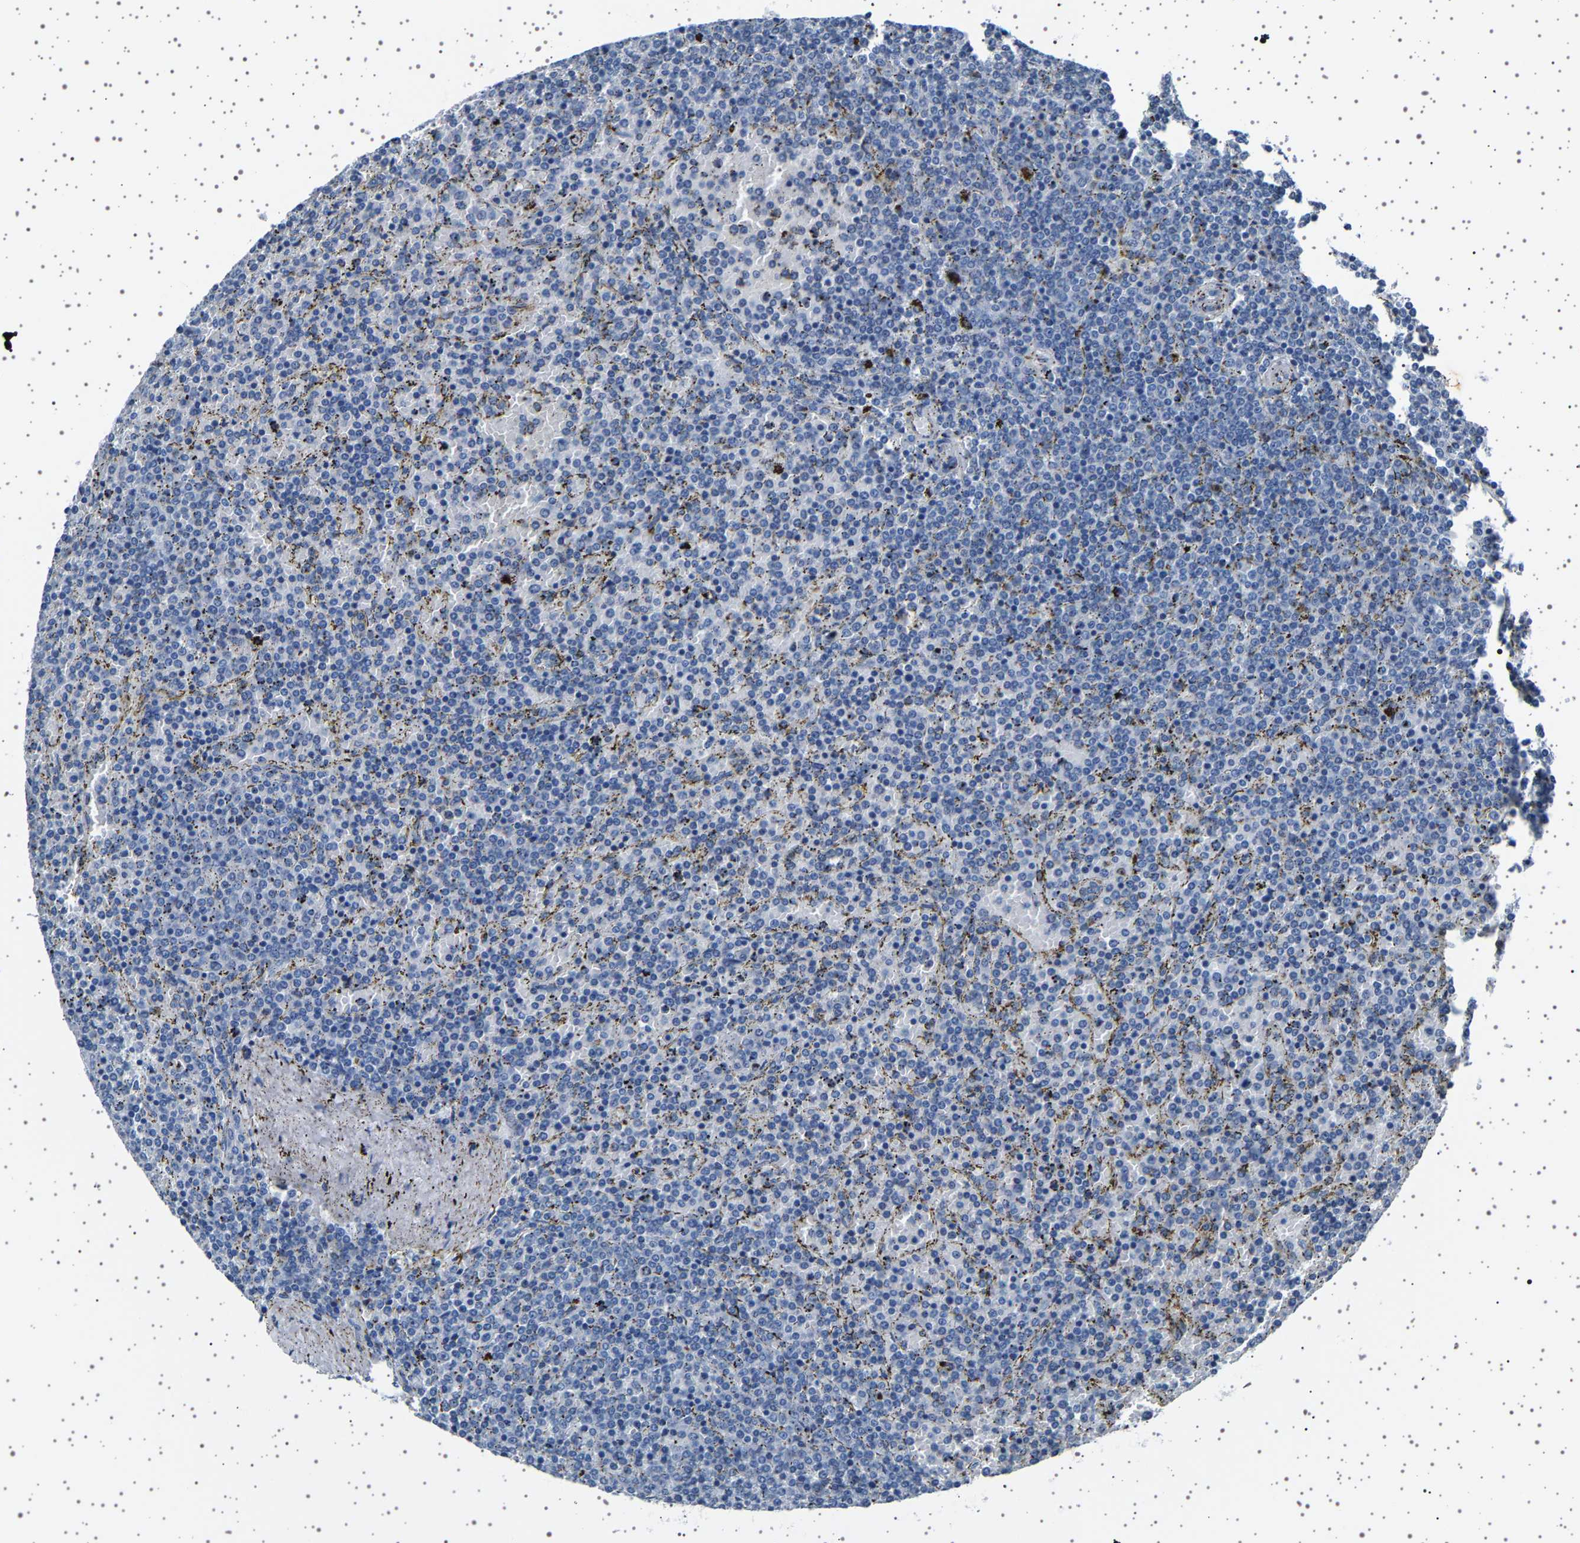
{"staining": {"intensity": "negative", "quantity": "none", "location": "none"}, "tissue": "lymphoma", "cell_type": "Tumor cells", "image_type": "cancer", "snomed": [{"axis": "morphology", "description": "Malignant lymphoma, non-Hodgkin's type, Low grade"}, {"axis": "topography", "description": "Spleen"}], "caption": "Immunohistochemistry (IHC) micrograph of lymphoma stained for a protein (brown), which displays no staining in tumor cells.", "gene": "TFF3", "patient": {"sex": "female", "age": 77}}